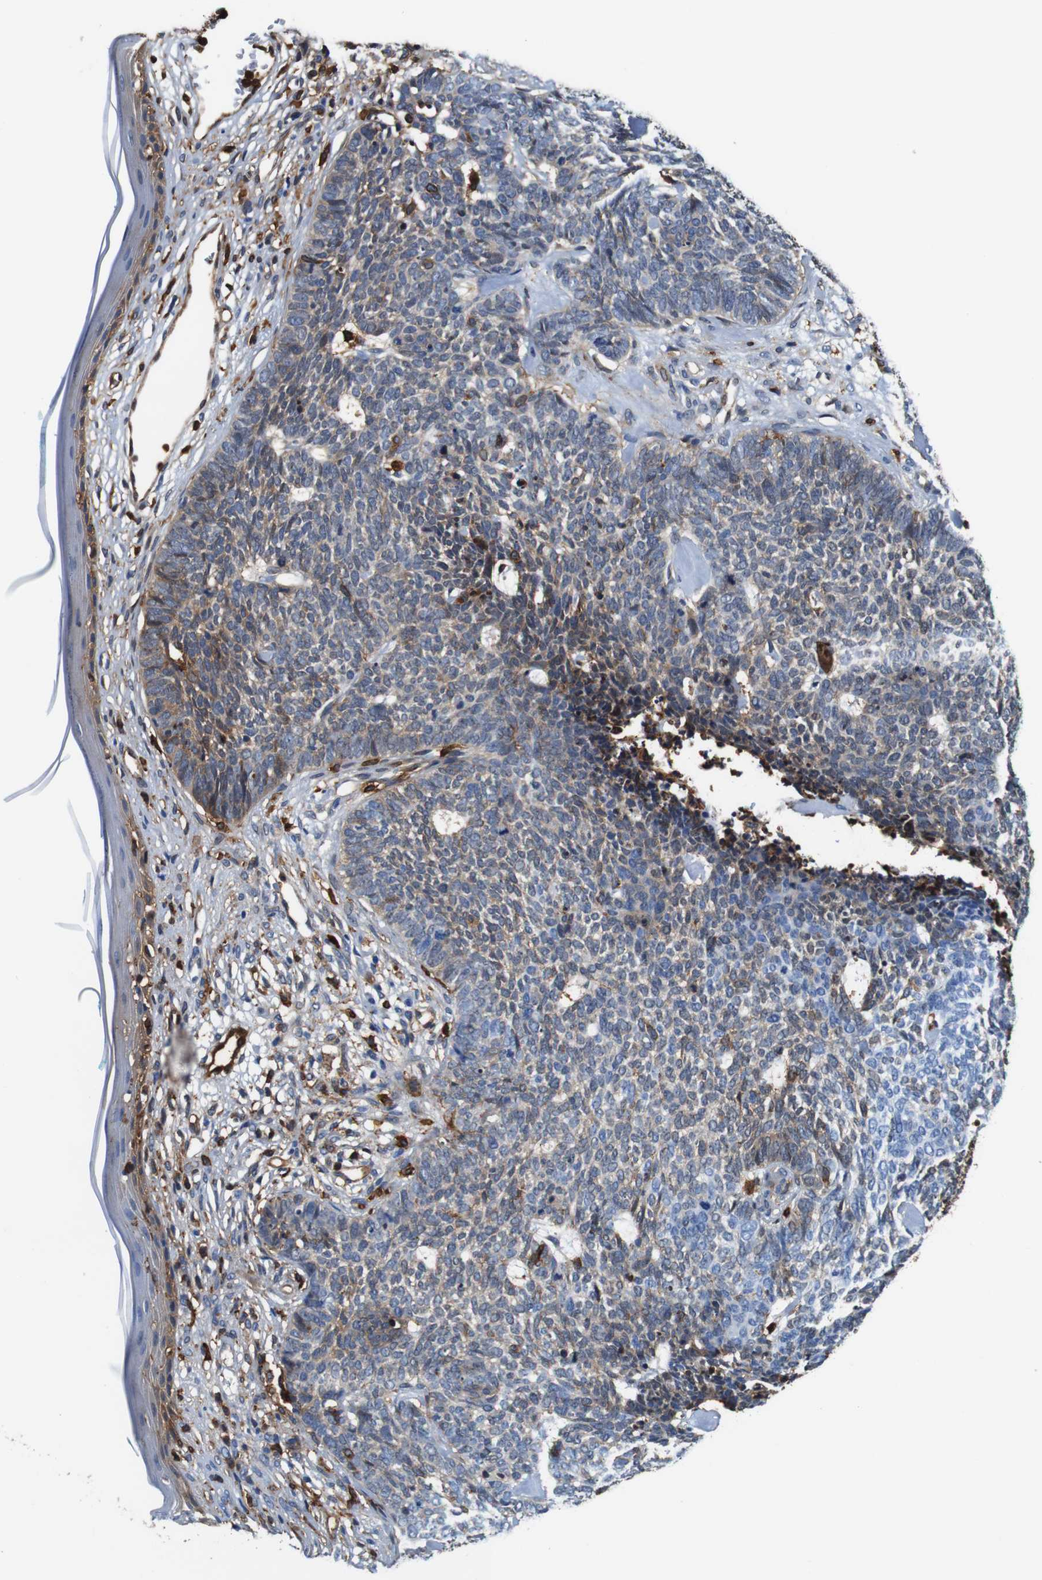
{"staining": {"intensity": "weak", "quantity": "25%-75%", "location": "cytoplasmic/membranous"}, "tissue": "skin cancer", "cell_type": "Tumor cells", "image_type": "cancer", "snomed": [{"axis": "morphology", "description": "Basal cell carcinoma"}, {"axis": "topography", "description": "Skin"}], "caption": "A high-resolution micrograph shows IHC staining of skin cancer (basal cell carcinoma), which exhibits weak cytoplasmic/membranous positivity in approximately 25%-75% of tumor cells.", "gene": "ANXA1", "patient": {"sex": "female", "age": 84}}